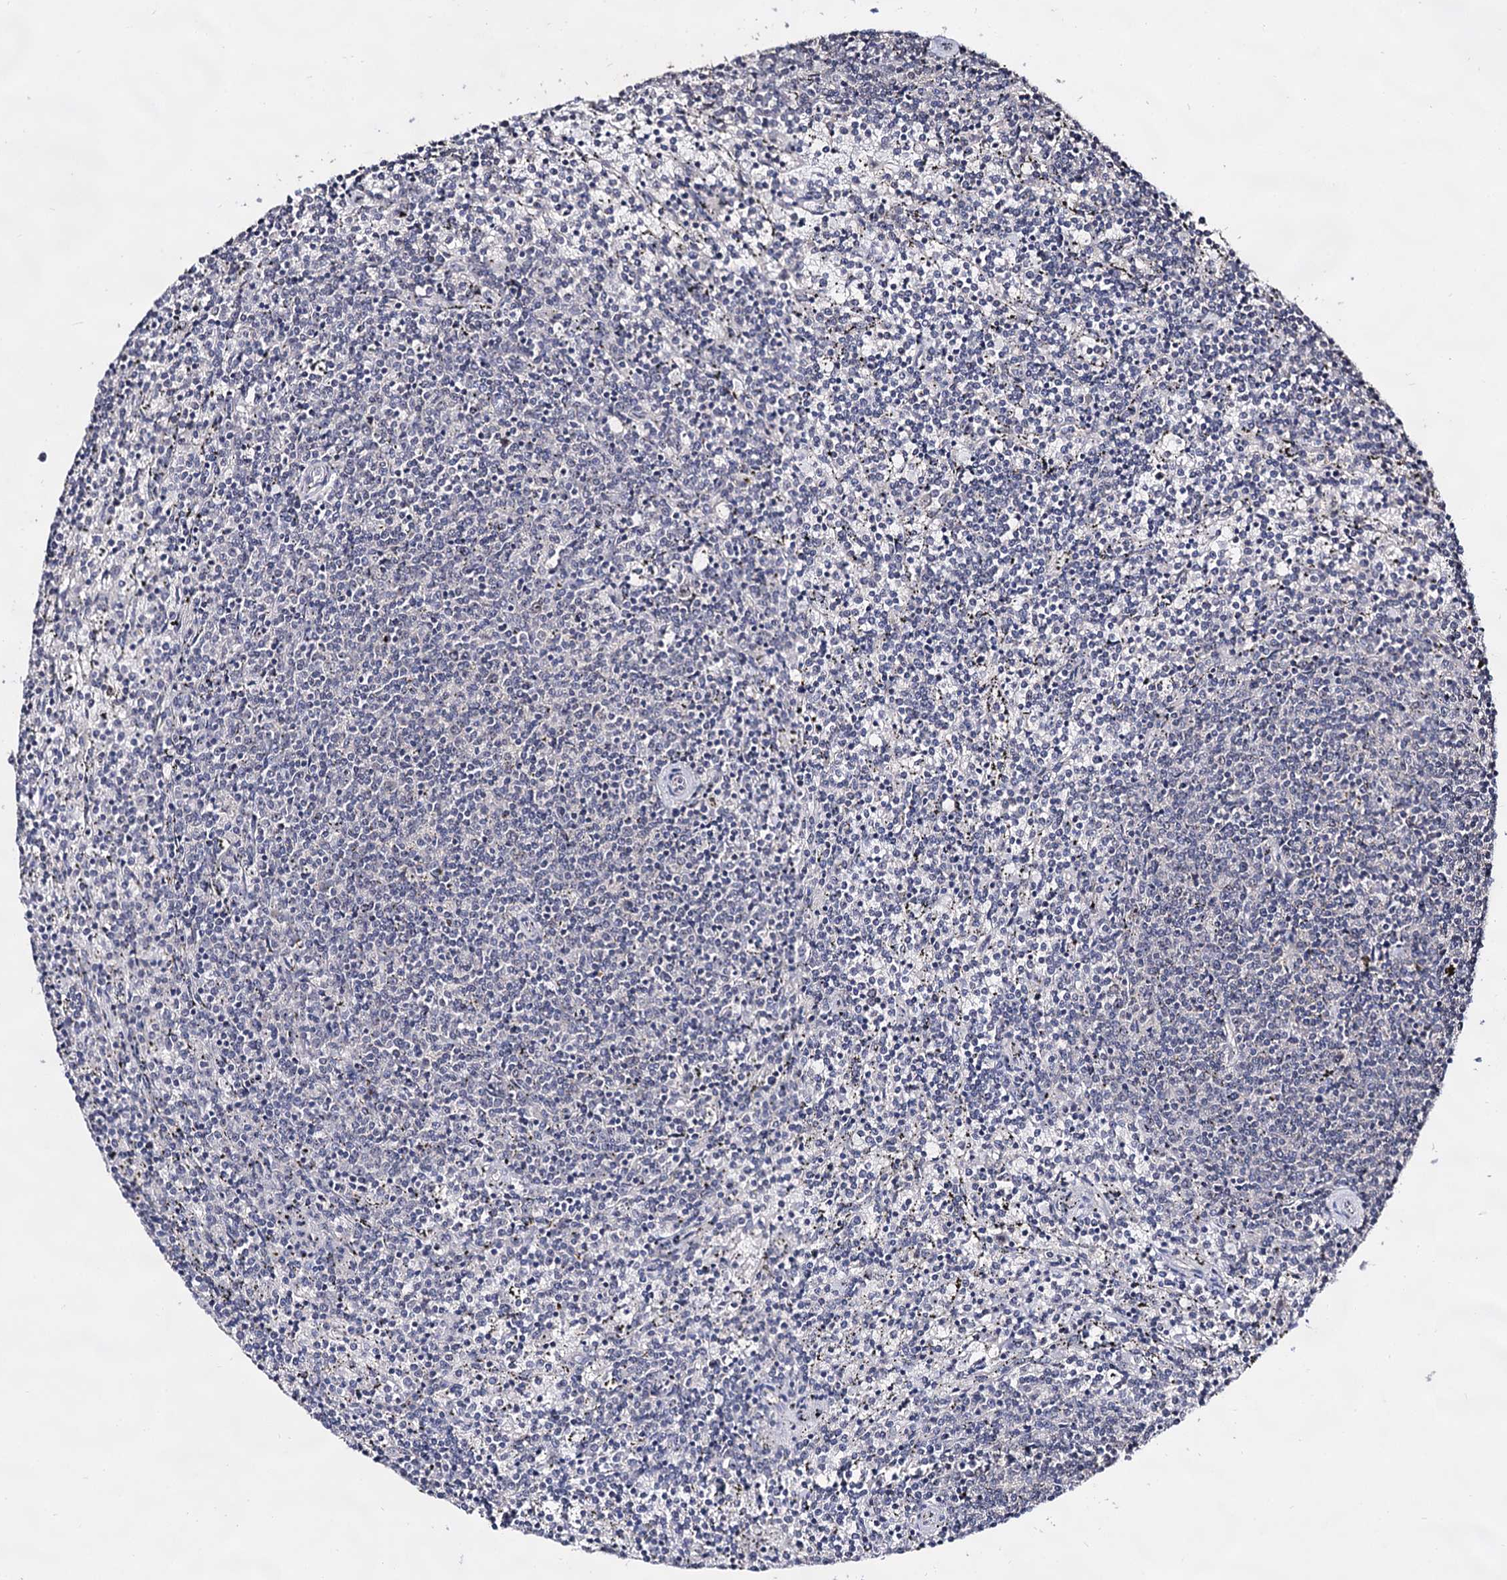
{"staining": {"intensity": "negative", "quantity": "none", "location": "none"}, "tissue": "lymphoma", "cell_type": "Tumor cells", "image_type": "cancer", "snomed": [{"axis": "morphology", "description": "Malignant lymphoma, non-Hodgkin's type, Low grade"}, {"axis": "topography", "description": "Spleen"}], "caption": "Immunohistochemical staining of human malignant lymphoma, non-Hodgkin's type (low-grade) displays no significant expression in tumor cells.", "gene": "ARFIP2", "patient": {"sex": "female", "age": 50}}